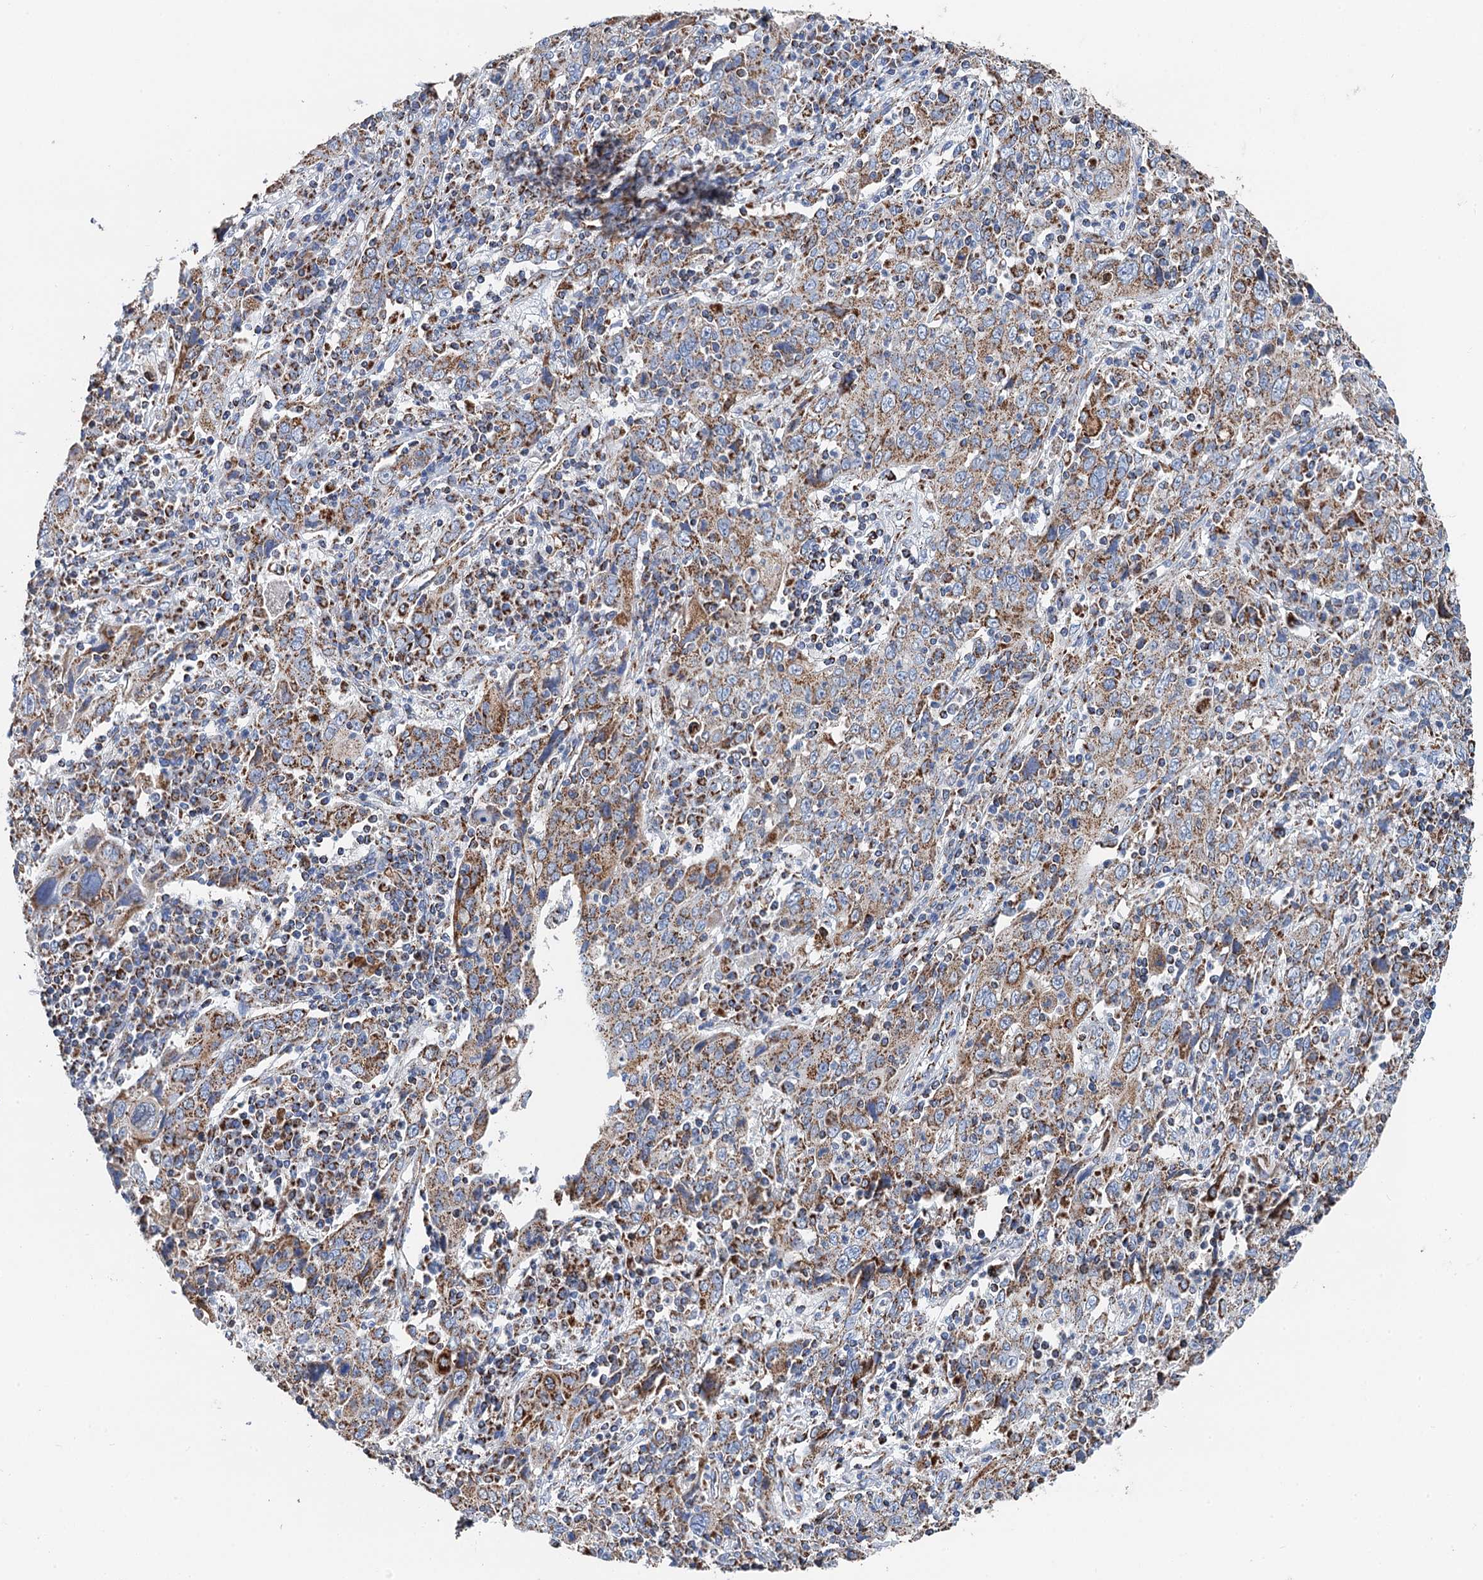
{"staining": {"intensity": "moderate", "quantity": ">75%", "location": "cytoplasmic/membranous"}, "tissue": "cervical cancer", "cell_type": "Tumor cells", "image_type": "cancer", "snomed": [{"axis": "morphology", "description": "Squamous cell carcinoma, NOS"}, {"axis": "topography", "description": "Cervix"}], "caption": "An immunohistochemistry (IHC) micrograph of tumor tissue is shown. Protein staining in brown shows moderate cytoplasmic/membranous positivity in squamous cell carcinoma (cervical) within tumor cells.", "gene": "IVD", "patient": {"sex": "female", "age": 46}}